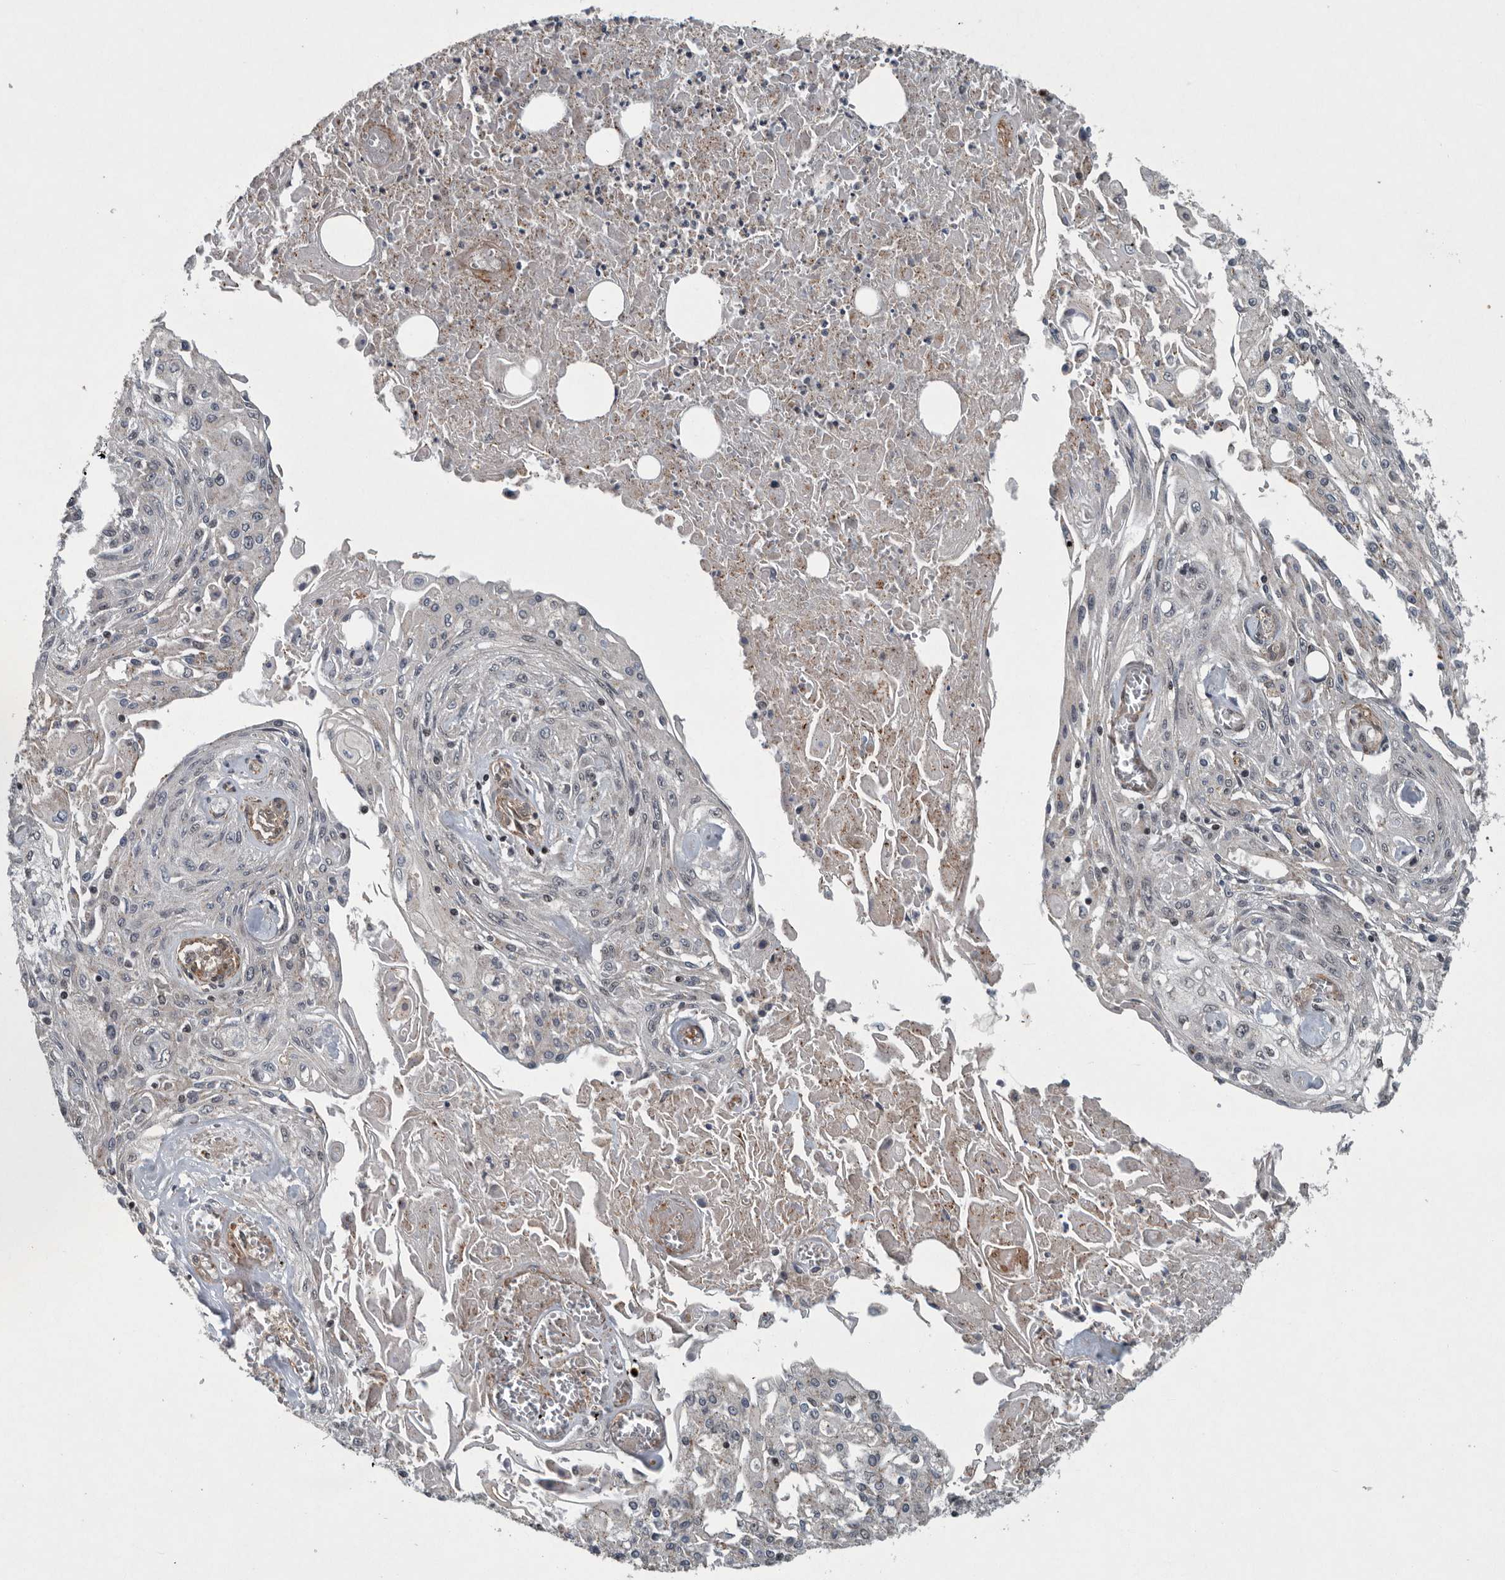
{"staining": {"intensity": "negative", "quantity": "none", "location": "none"}, "tissue": "skin cancer", "cell_type": "Tumor cells", "image_type": "cancer", "snomed": [{"axis": "morphology", "description": "Squamous cell carcinoma, NOS"}, {"axis": "morphology", "description": "Squamous cell carcinoma, metastatic, NOS"}, {"axis": "topography", "description": "Skin"}, {"axis": "topography", "description": "Lymph node"}], "caption": "A histopathology image of metastatic squamous cell carcinoma (skin) stained for a protein exhibits no brown staining in tumor cells.", "gene": "SENP7", "patient": {"sex": "male", "age": 75}}